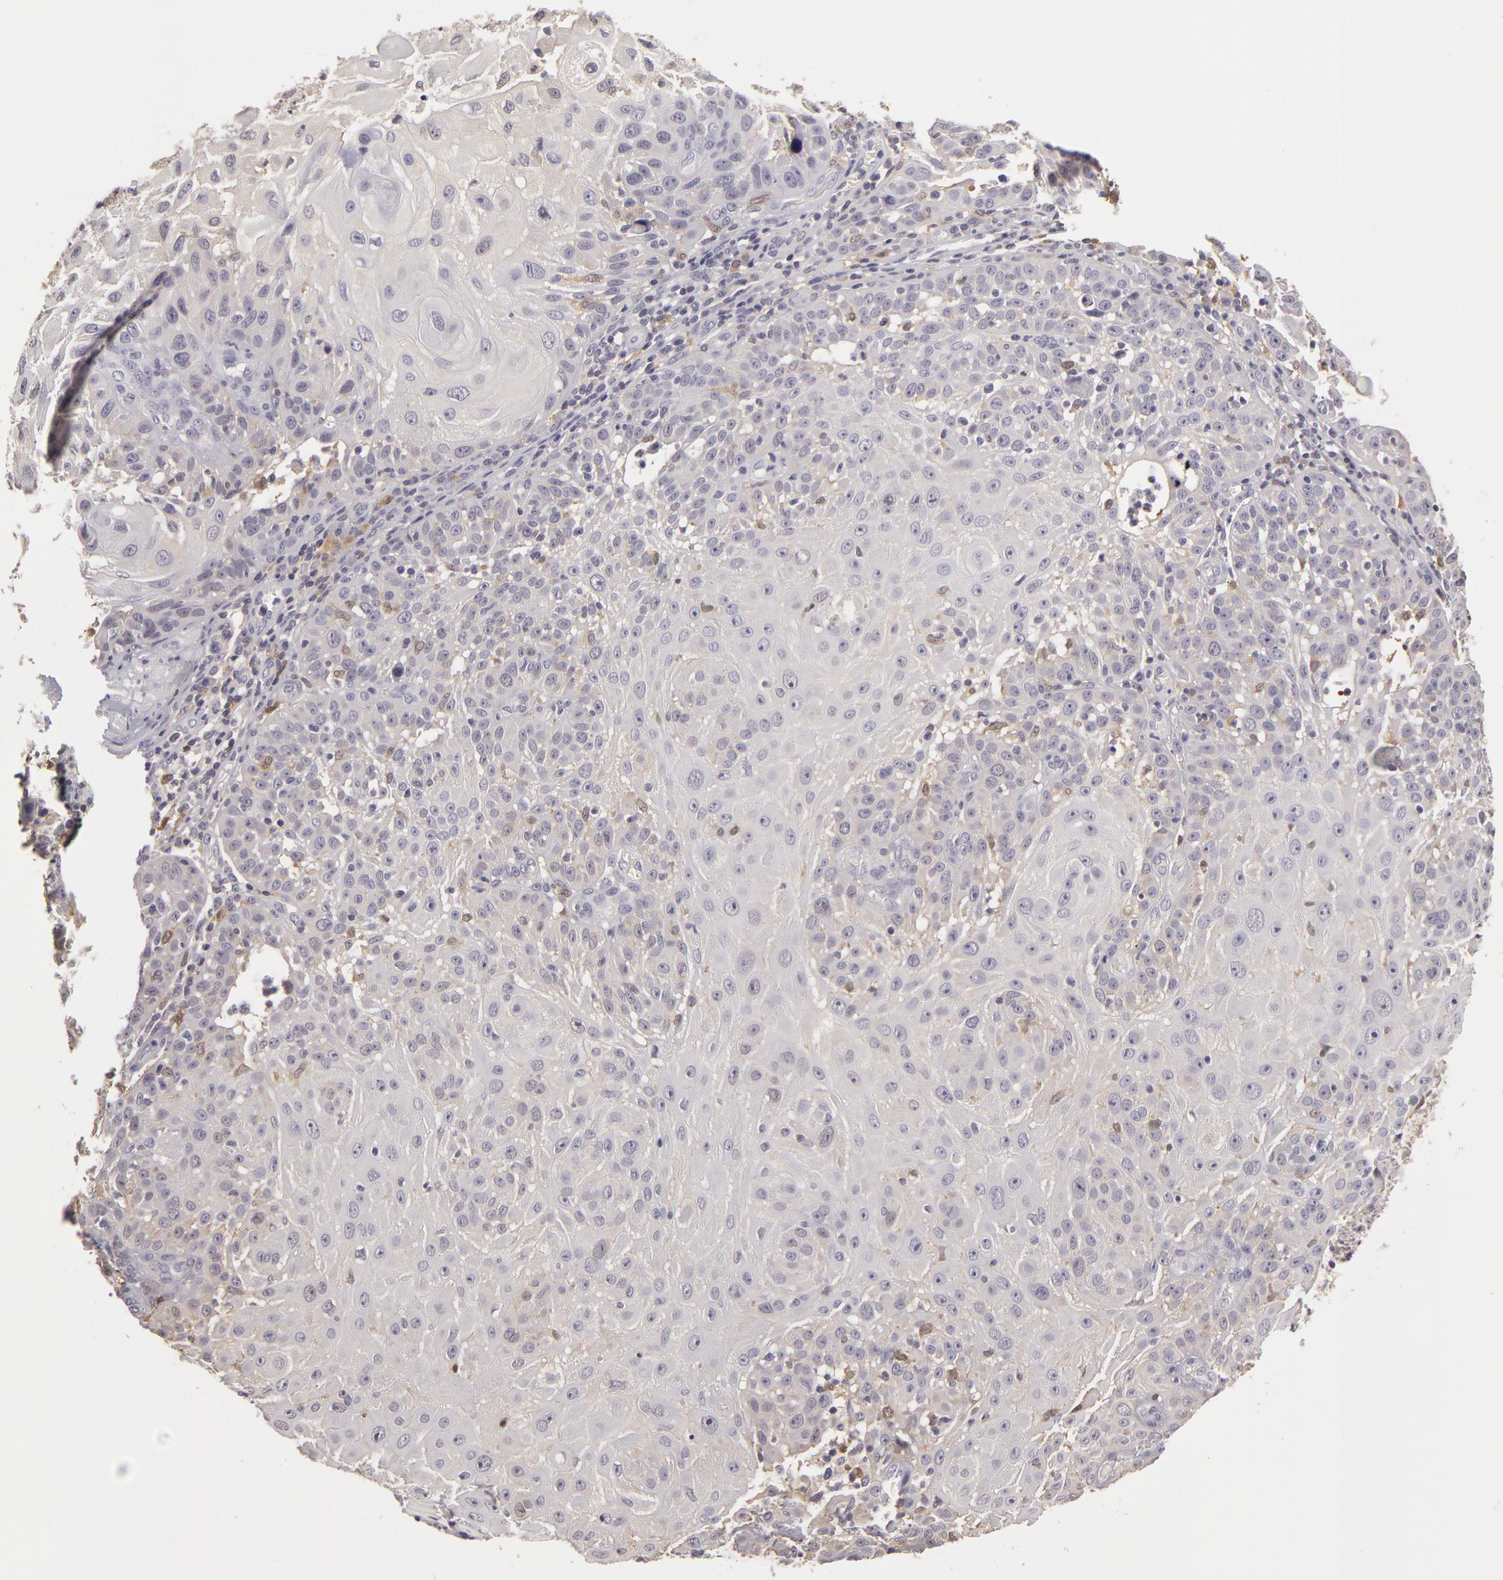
{"staining": {"intensity": "negative", "quantity": "none", "location": "none"}, "tissue": "skin cancer", "cell_type": "Tumor cells", "image_type": "cancer", "snomed": [{"axis": "morphology", "description": "Squamous cell carcinoma, NOS"}, {"axis": "topography", "description": "Skin"}], "caption": "The micrograph demonstrates no significant positivity in tumor cells of squamous cell carcinoma (skin).", "gene": "GNPDA1", "patient": {"sex": "female", "age": 89}}